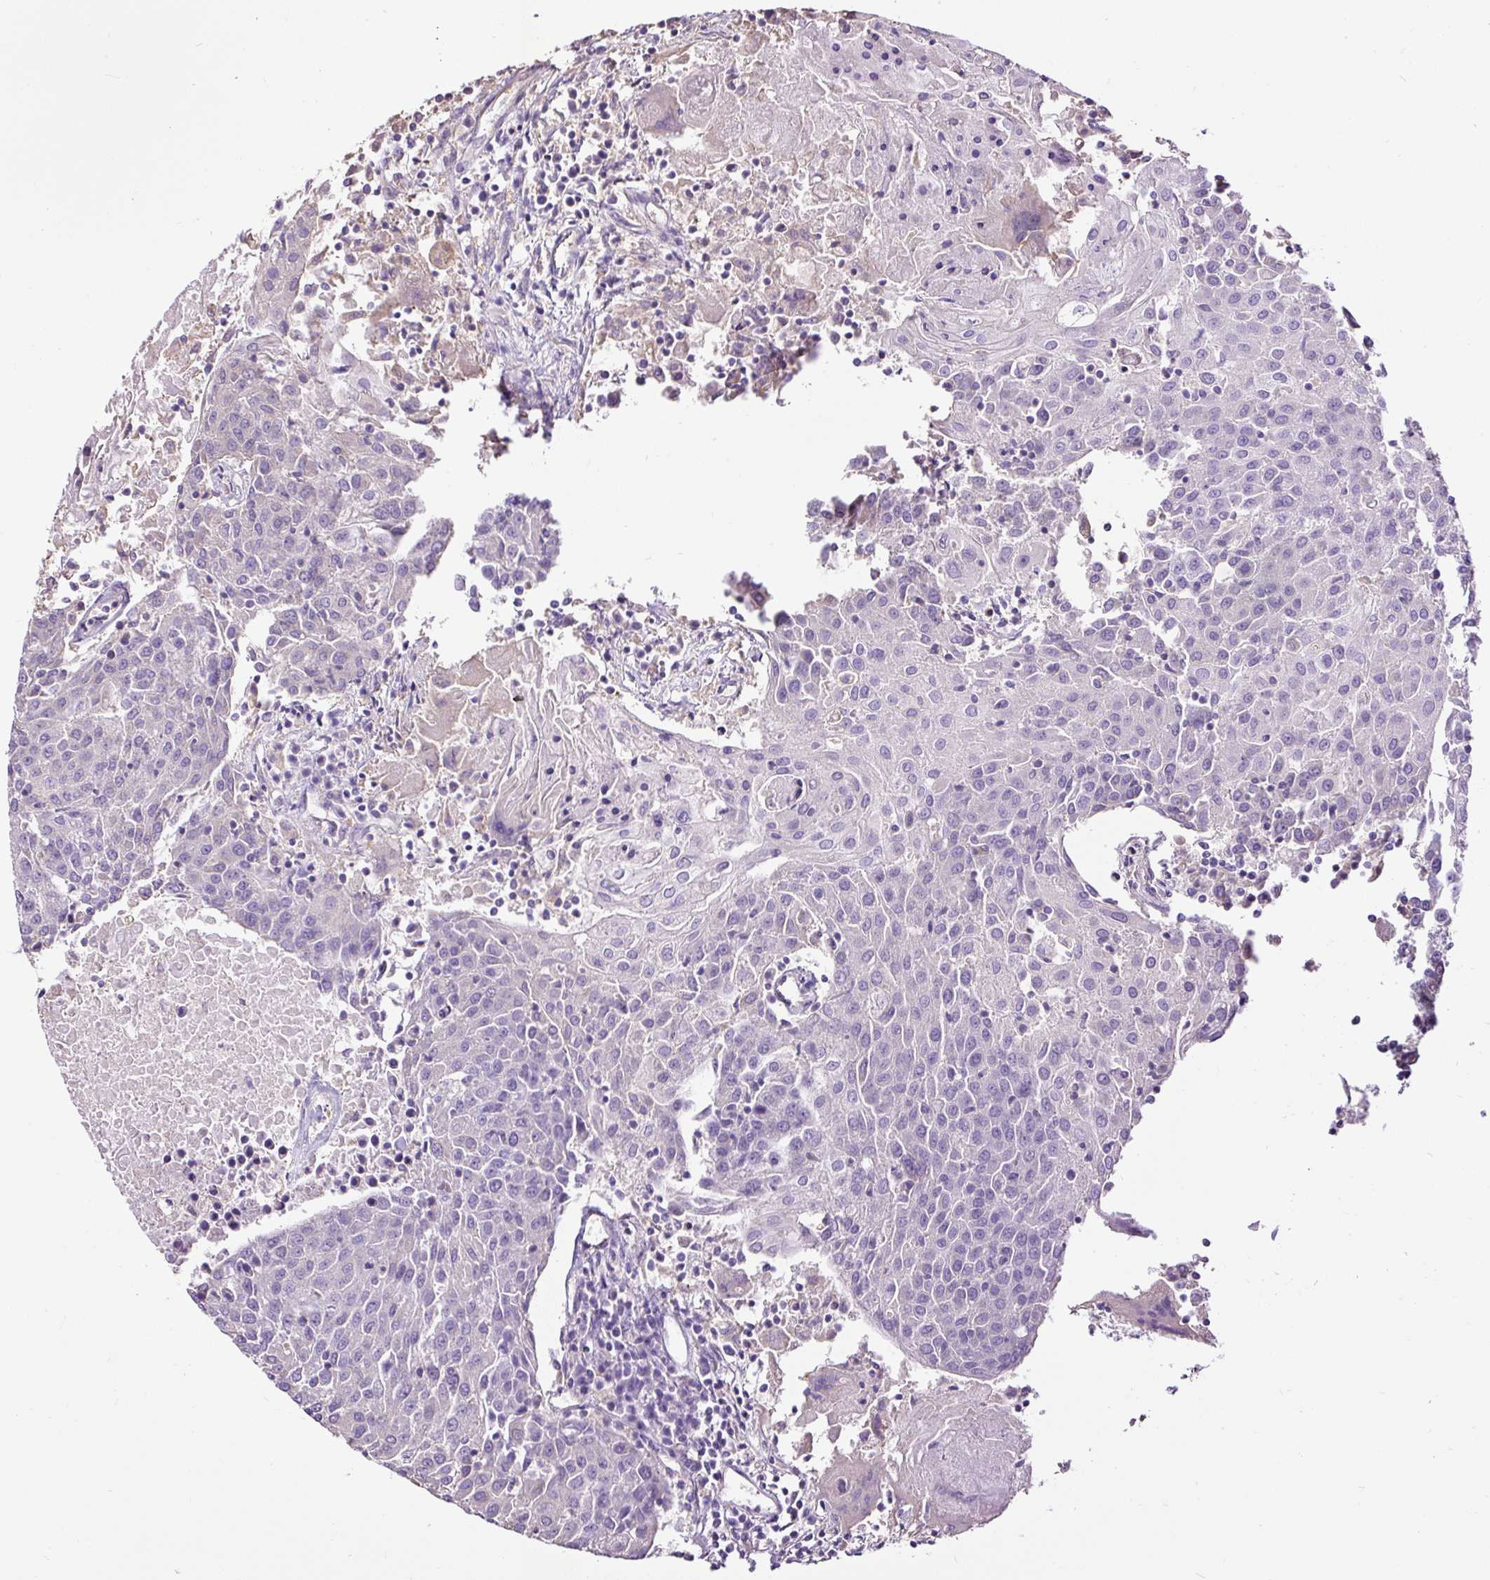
{"staining": {"intensity": "negative", "quantity": "none", "location": "none"}, "tissue": "urothelial cancer", "cell_type": "Tumor cells", "image_type": "cancer", "snomed": [{"axis": "morphology", "description": "Urothelial carcinoma, High grade"}, {"axis": "topography", "description": "Urinary bladder"}], "caption": "Tumor cells show no significant protein staining in urothelial carcinoma (high-grade).", "gene": "PDIA2", "patient": {"sex": "female", "age": 85}}